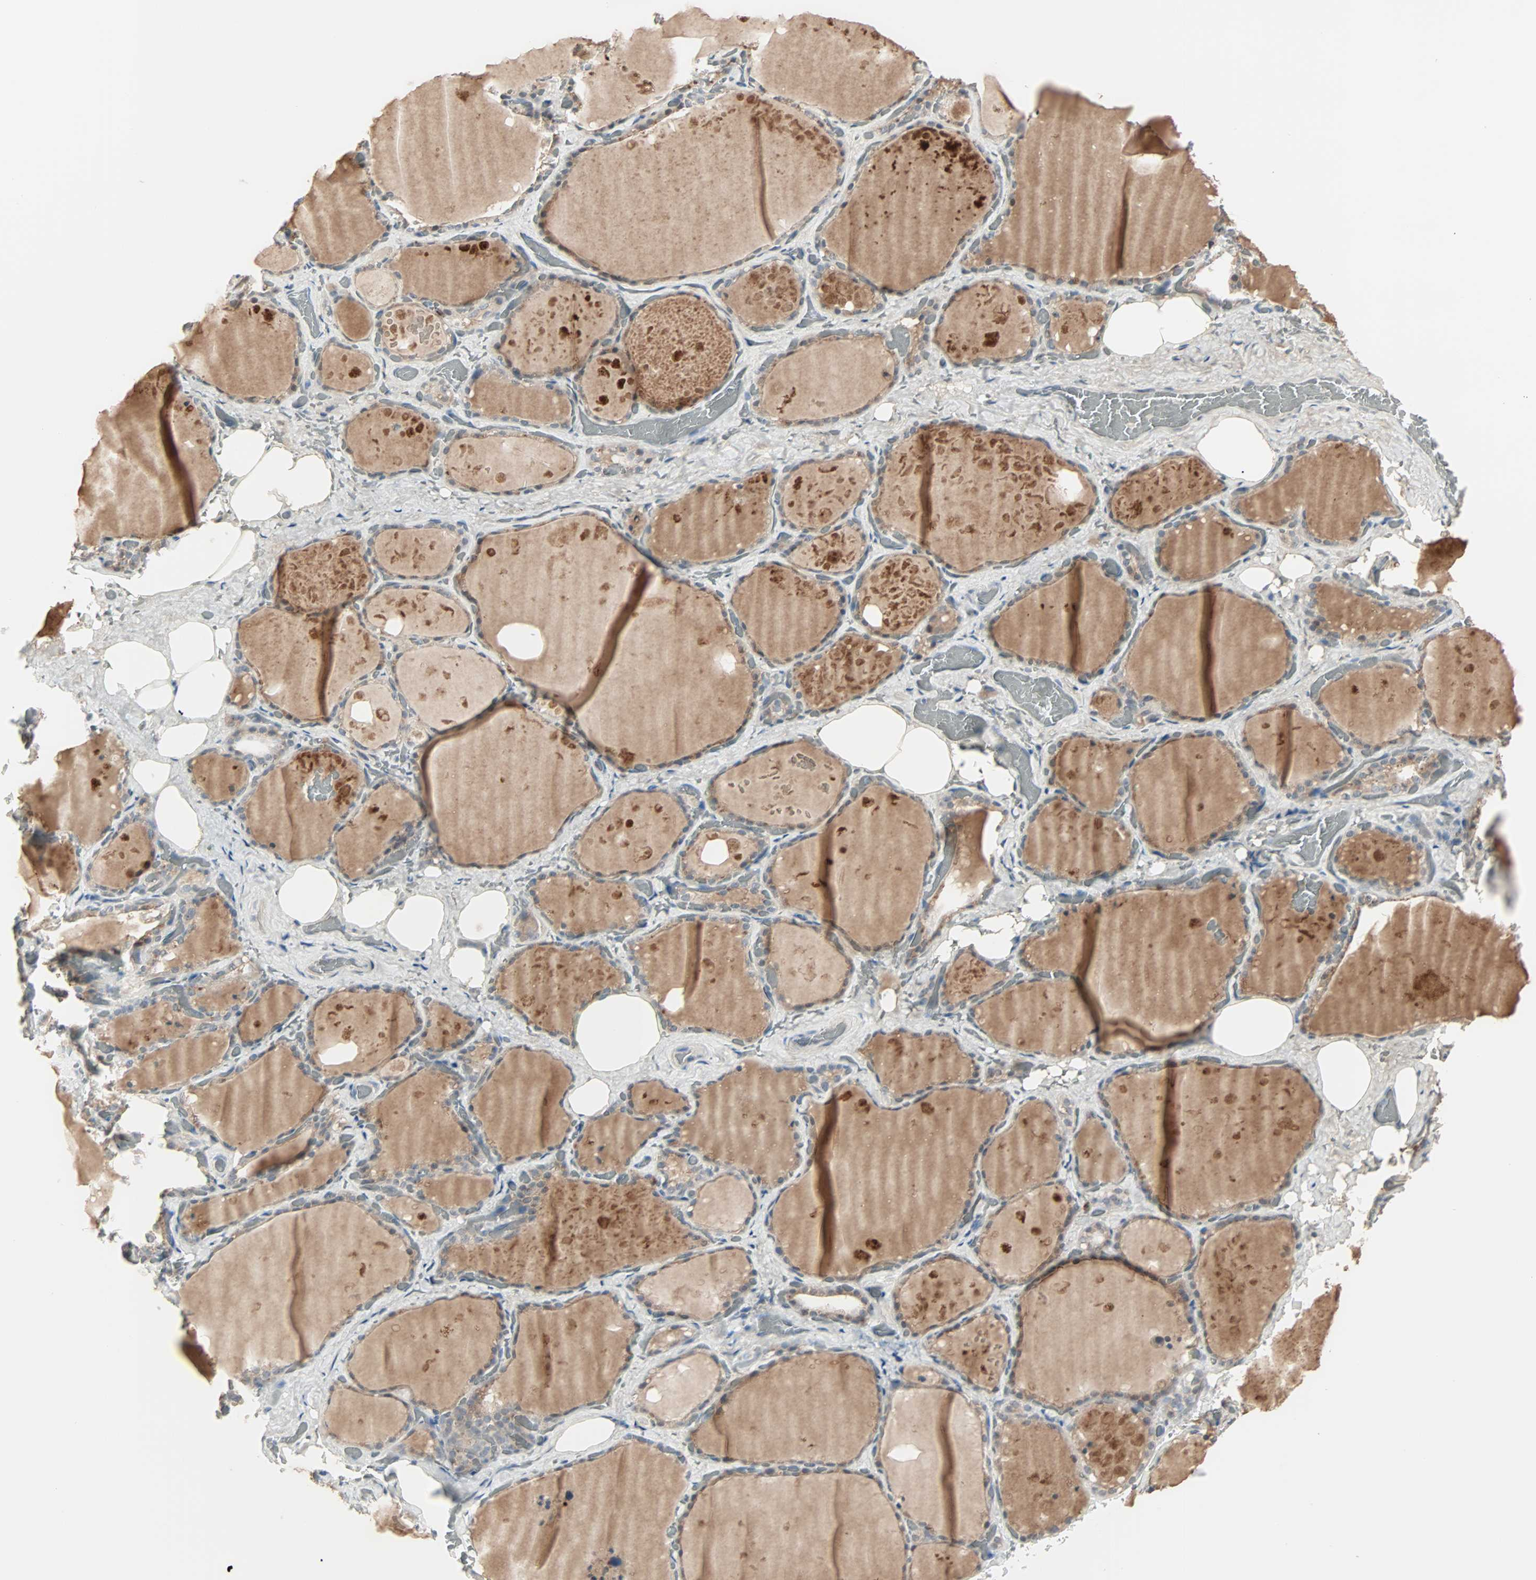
{"staining": {"intensity": "moderate", "quantity": ">75%", "location": "cytoplasmic/membranous"}, "tissue": "thyroid gland", "cell_type": "Glandular cells", "image_type": "normal", "snomed": [{"axis": "morphology", "description": "Normal tissue, NOS"}, {"axis": "topography", "description": "Thyroid gland"}], "caption": "Glandular cells show medium levels of moderate cytoplasmic/membranous expression in about >75% of cells in benign thyroid gland.", "gene": "KDM4A", "patient": {"sex": "male", "age": 61}}